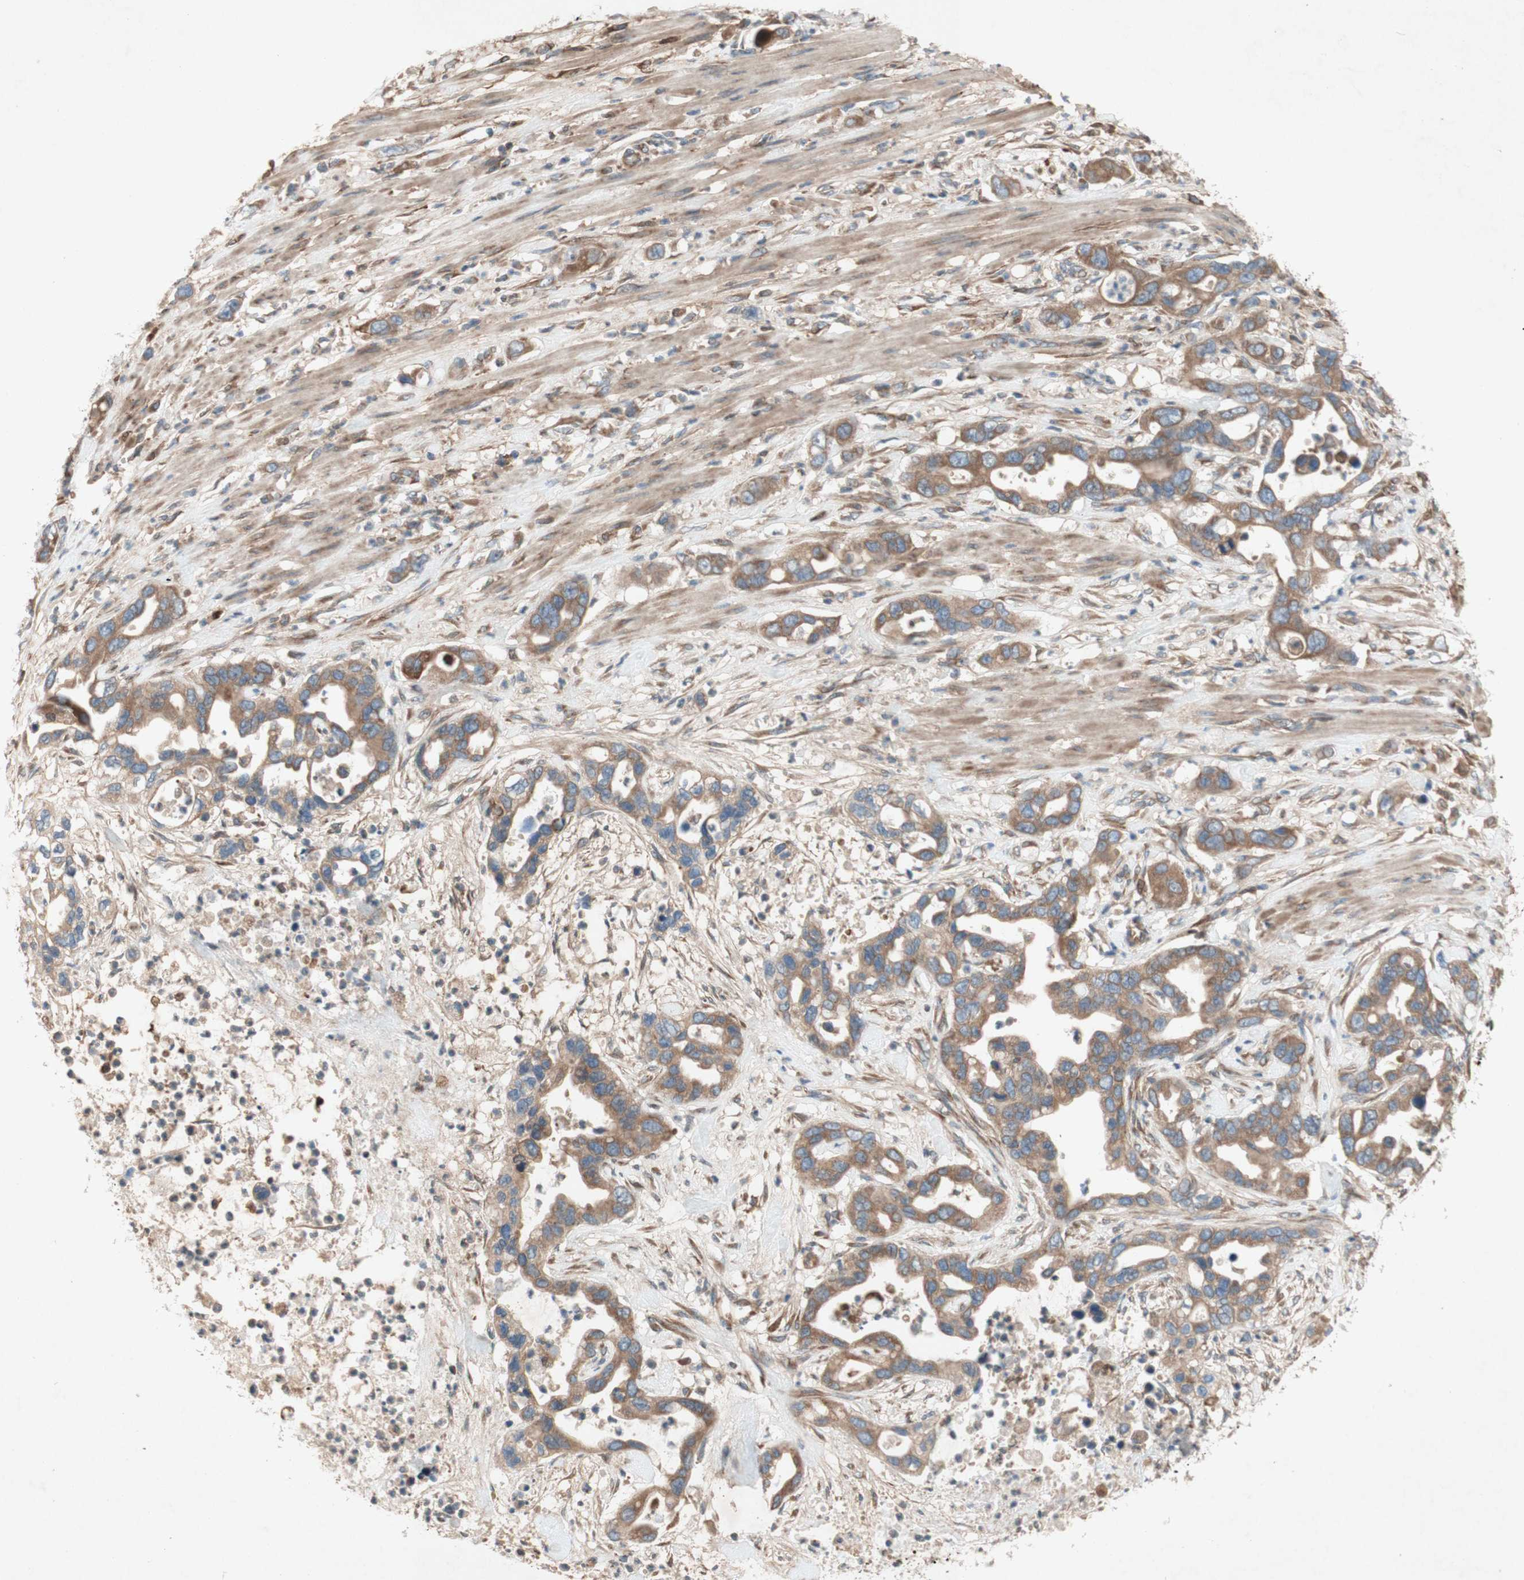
{"staining": {"intensity": "moderate", "quantity": ">75%", "location": "cytoplasmic/membranous"}, "tissue": "pancreatic cancer", "cell_type": "Tumor cells", "image_type": "cancer", "snomed": [{"axis": "morphology", "description": "Adenocarcinoma, NOS"}, {"axis": "topography", "description": "Pancreas"}], "caption": "A medium amount of moderate cytoplasmic/membranous staining is appreciated in approximately >75% of tumor cells in pancreatic adenocarcinoma tissue.", "gene": "SOCS2", "patient": {"sex": "female", "age": 71}}